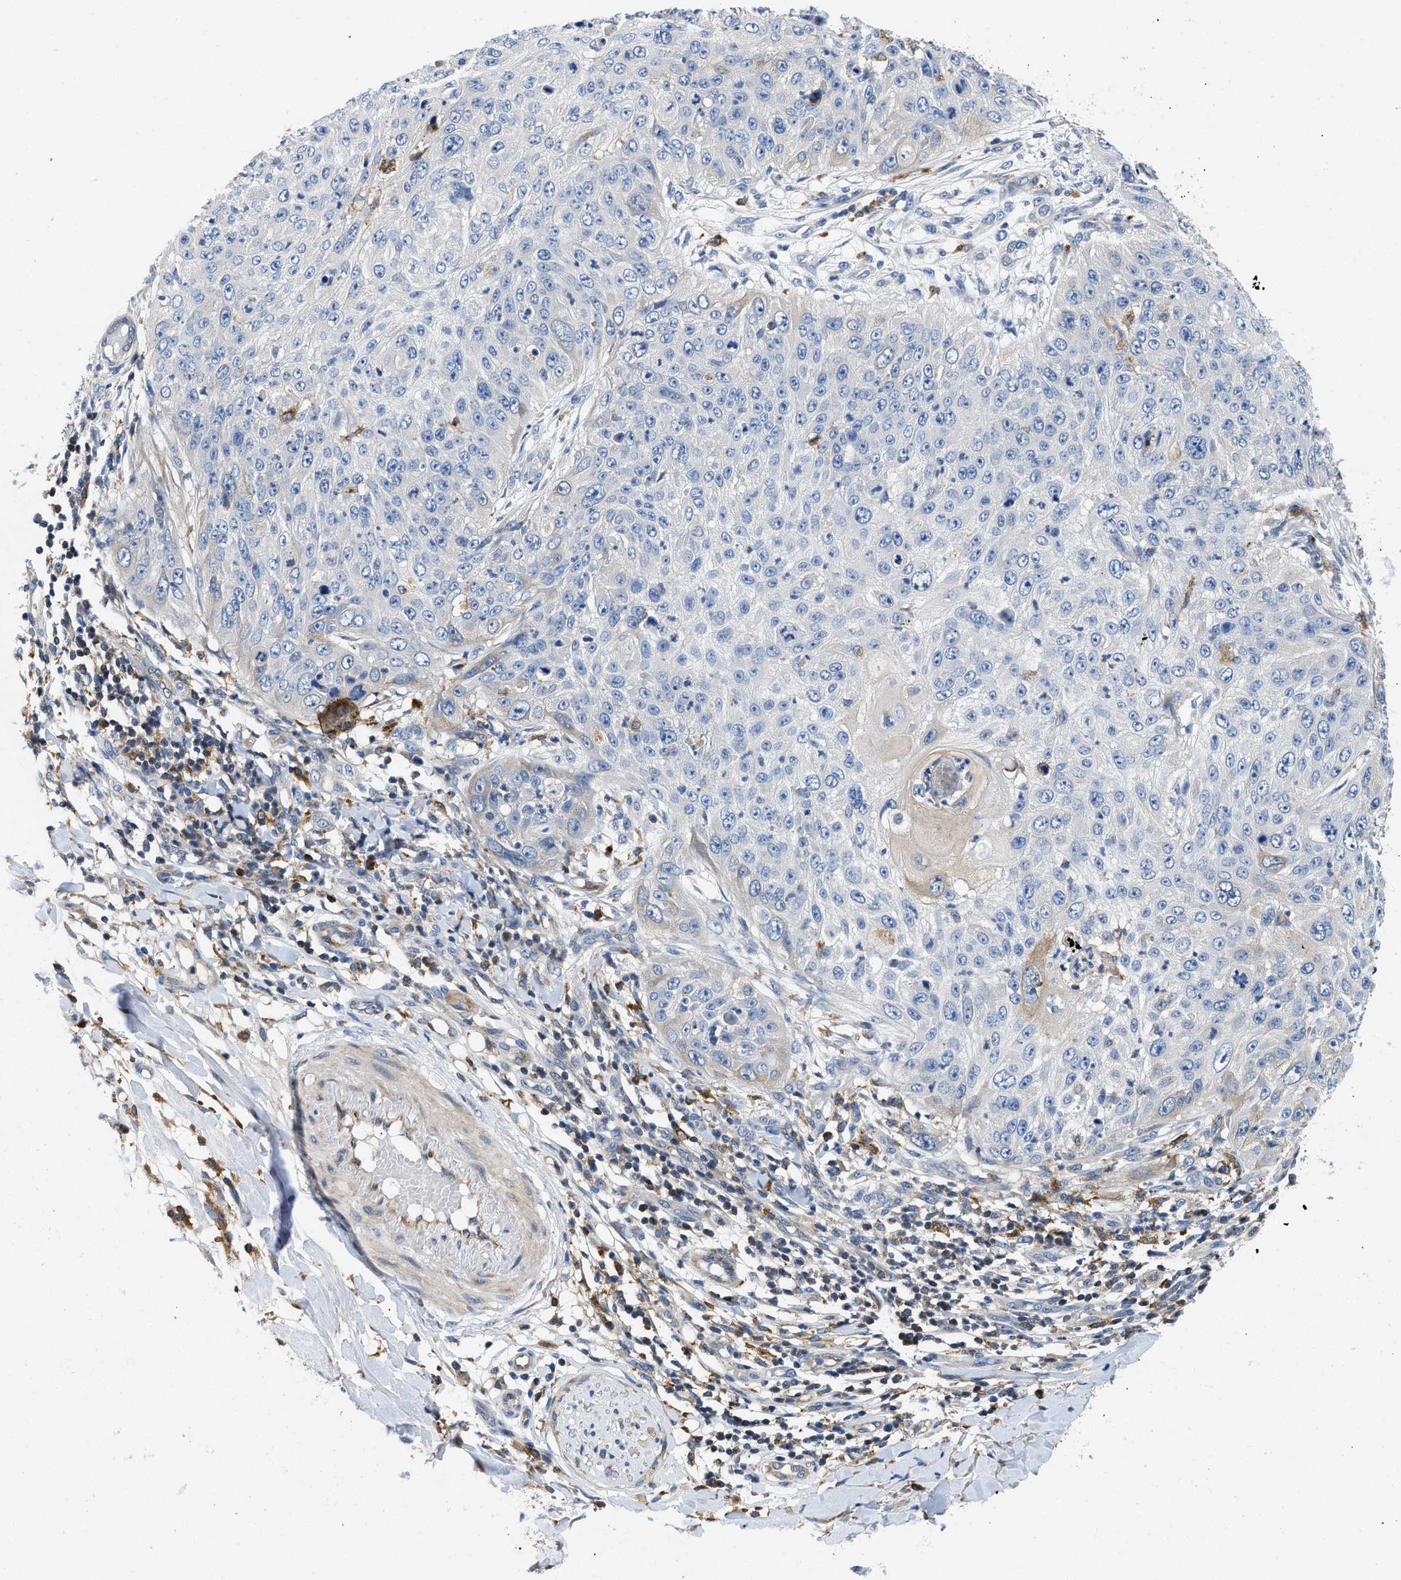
{"staining": {"intensity": "negative", "quantity": "none", "location": "none"}, "tissue": "skin cancer", "cell_type": "Tumor cells", "image_type": "cancer", "snomed": [{"axis": "morphology", "description": "Squamous cell carcinoma, NOS"}, {"axis": "topography", "description": "Skin"}], "caption": "Protein analysis of skin squamous cell carcinoma reveals no significant positivity in tumor cells.", "gene": "ENPP4", "patient": {"sex": "female", "age": 80}}